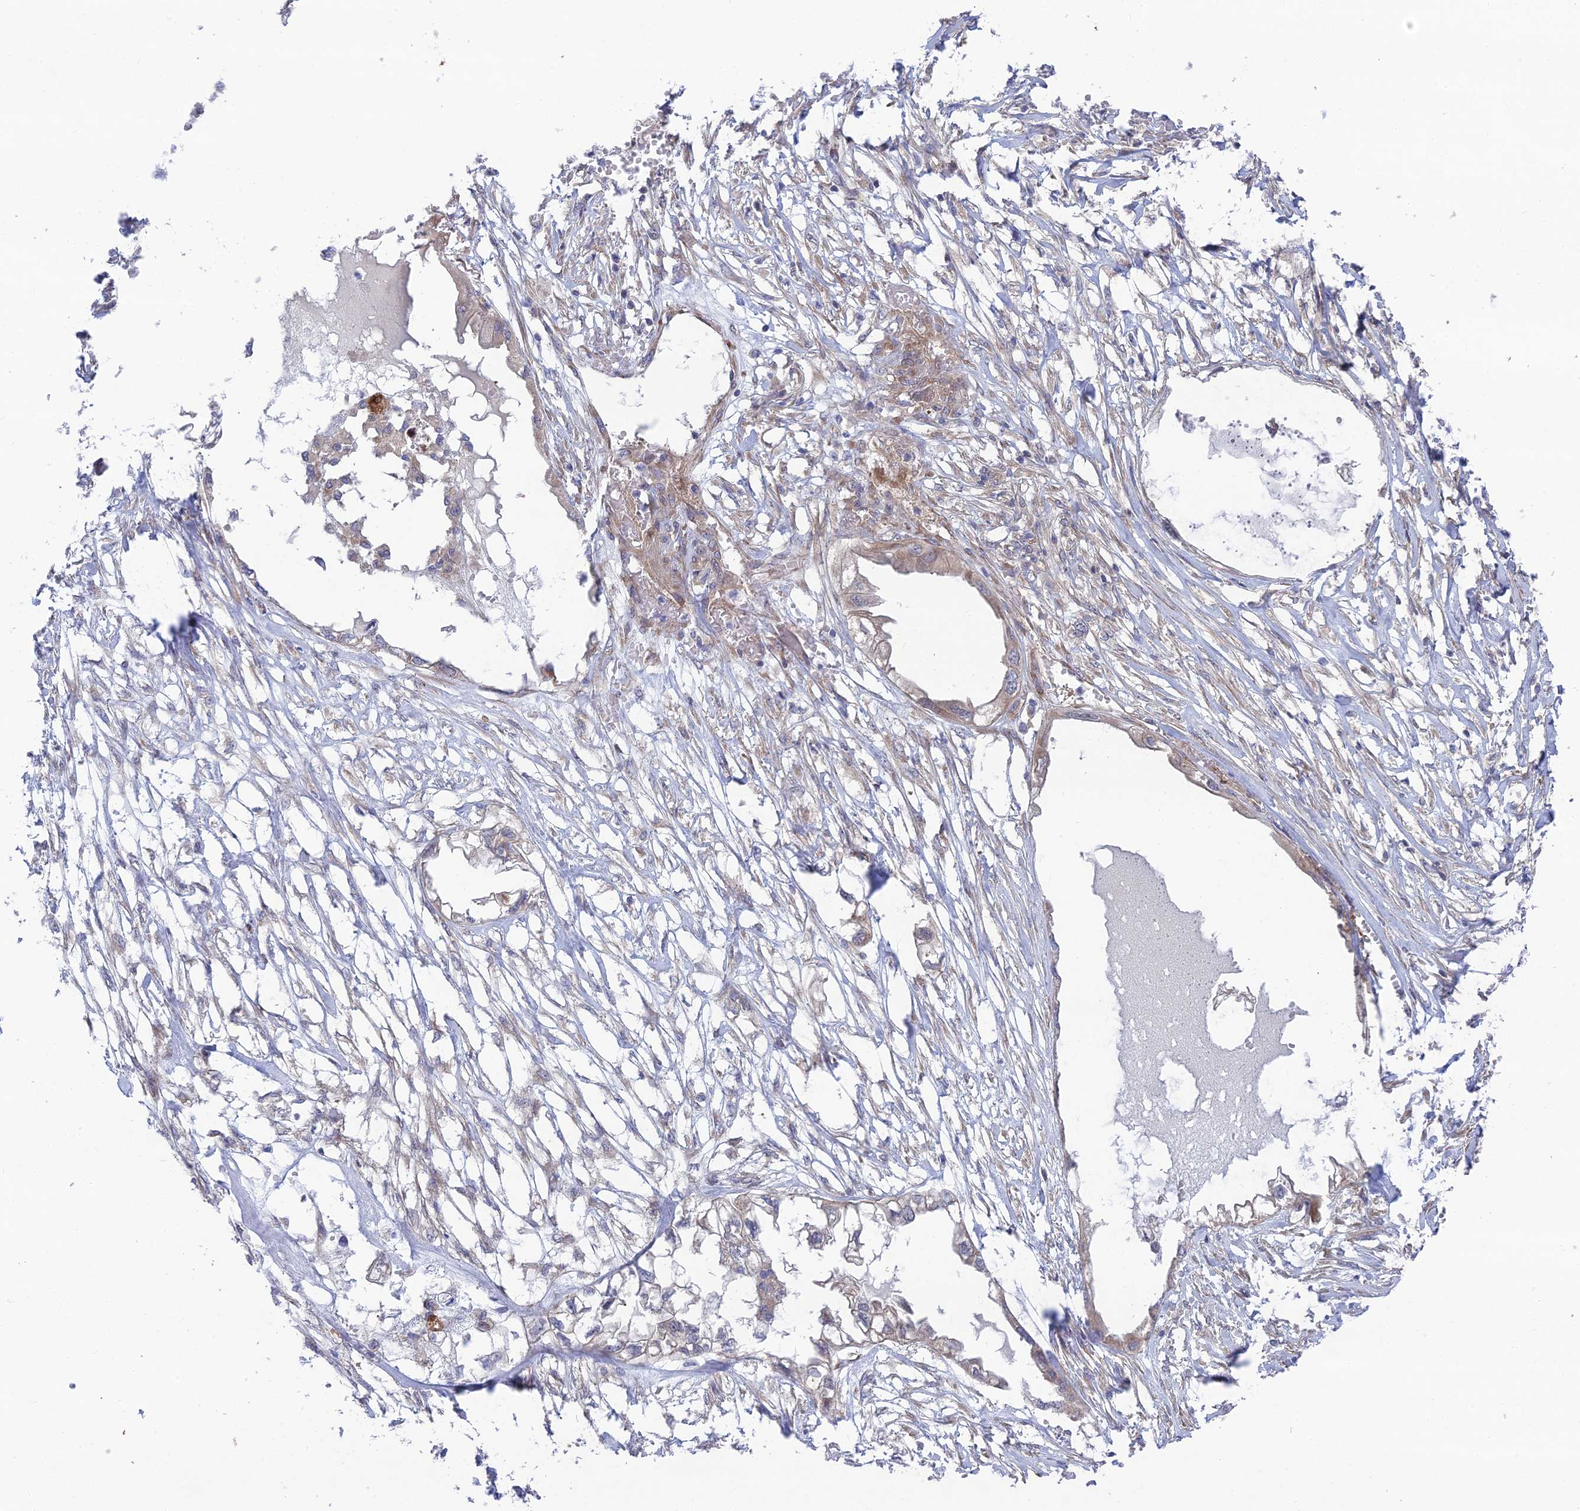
{"staining": {"intensity": "weak", "quantity": "25%-75%", "location": "cytoplasmic/membranous"}, "tissue": "endometrial cancer", "cell_type": "Tumor cells", "image_type": "cancer", "snomed": [{"axis": "morphology", "description": "Adenocarcinoma, NOS"}, {"axis": "morphology", "description": "Adenocarcinoma, metastatic, NOS"}, {"axis": "topography", "description": "Adipose tissue"}, {"axis": "topography", "description": "Endometrium"}], "caption": "Weak cytoplasmic/membranous positivity for a protein is identified in about 25%-75% of tumor cells of metastatic adenocarcinoma (endometrial) using immunohistochemistry (IHC).", "gene": "INCA1", "patient": {"sex": "female", "age": 67}}